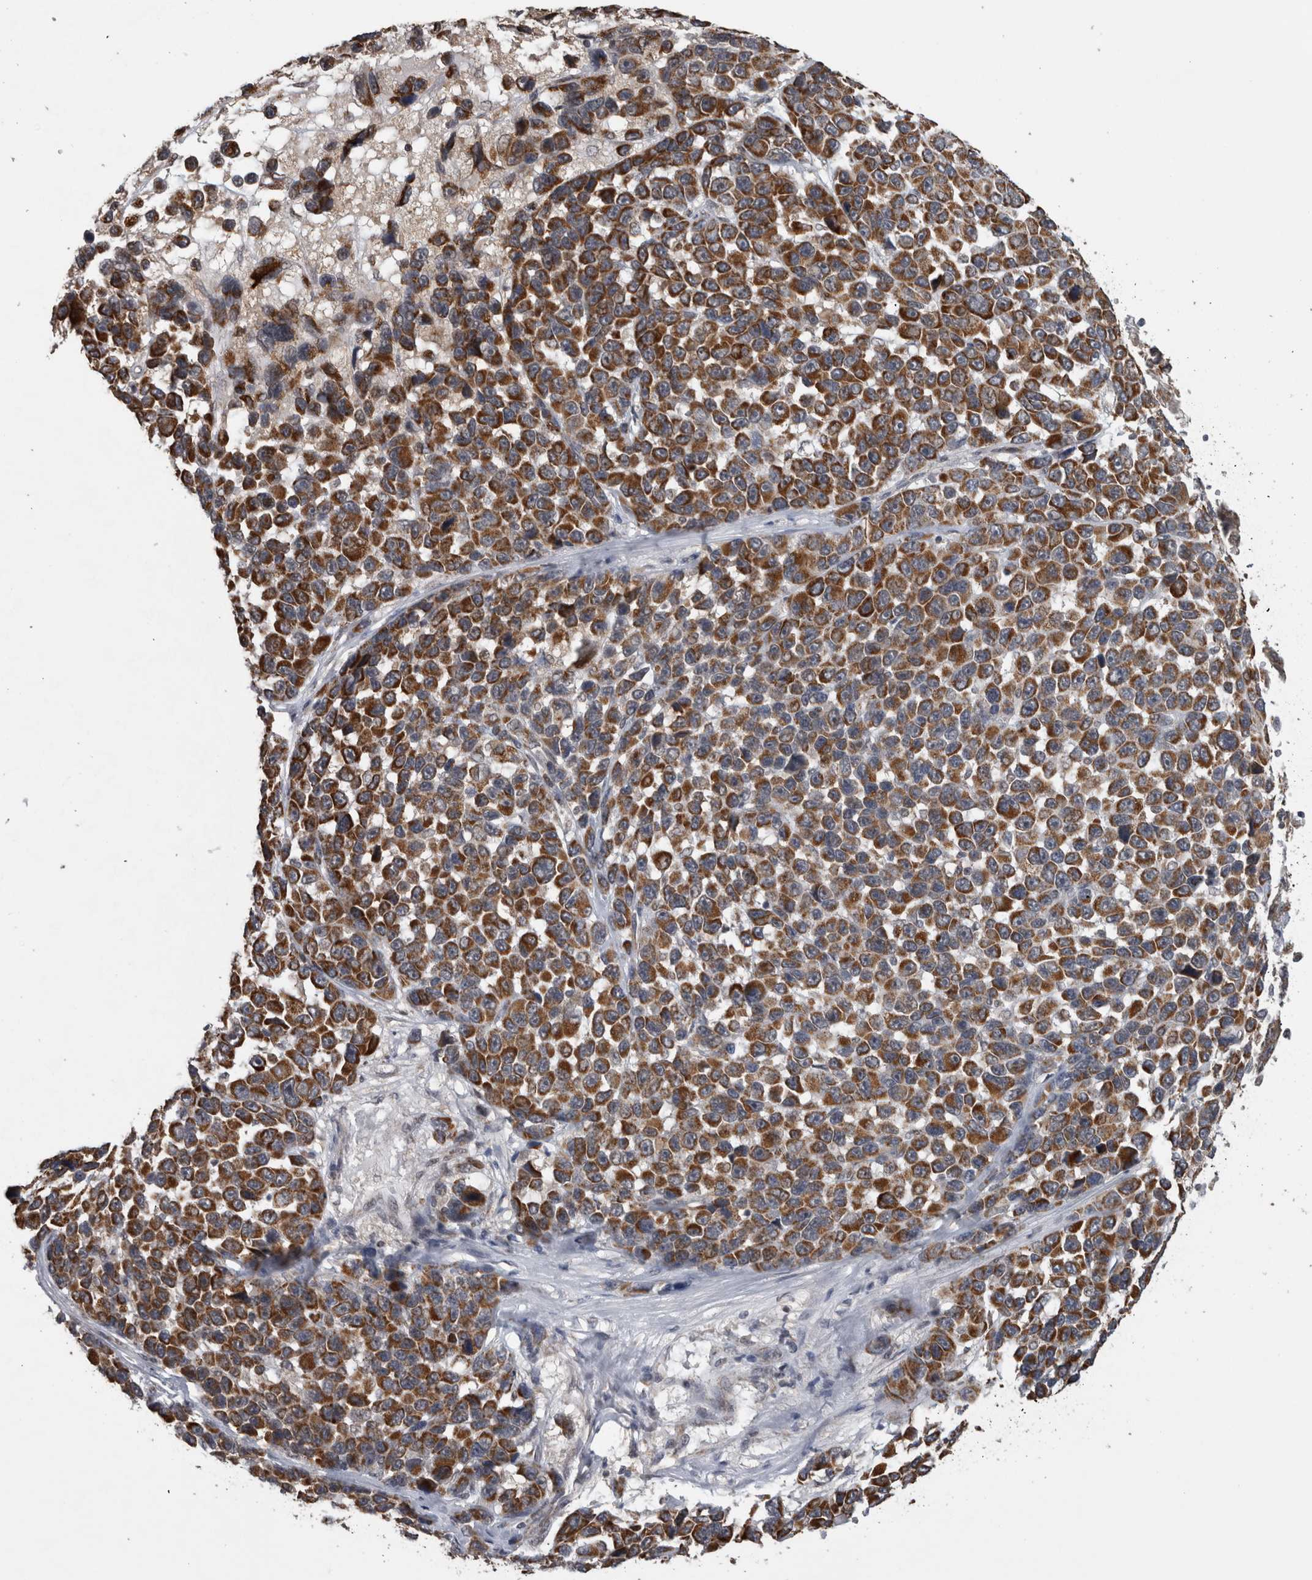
{"staining": {"intensity": "strong", "quantity": ">75%", "location": "cytoplasmic/membranous"}, "tissue": "melanoma", "cell_type": "Tumor cells", "image_type": "cancer", "snomed": [{"axis": "morphology", "description": "Malignant melanoma, NOS"}, {"axis": "topography", "description": "Skin"}], "caption": "Tumor cells show high levels of strong cytoplasmic/membranous staining in about >75% of cells in human melanoma.", "gene": "OR2K2", "patient": {"sex": "male", "age": 53}}